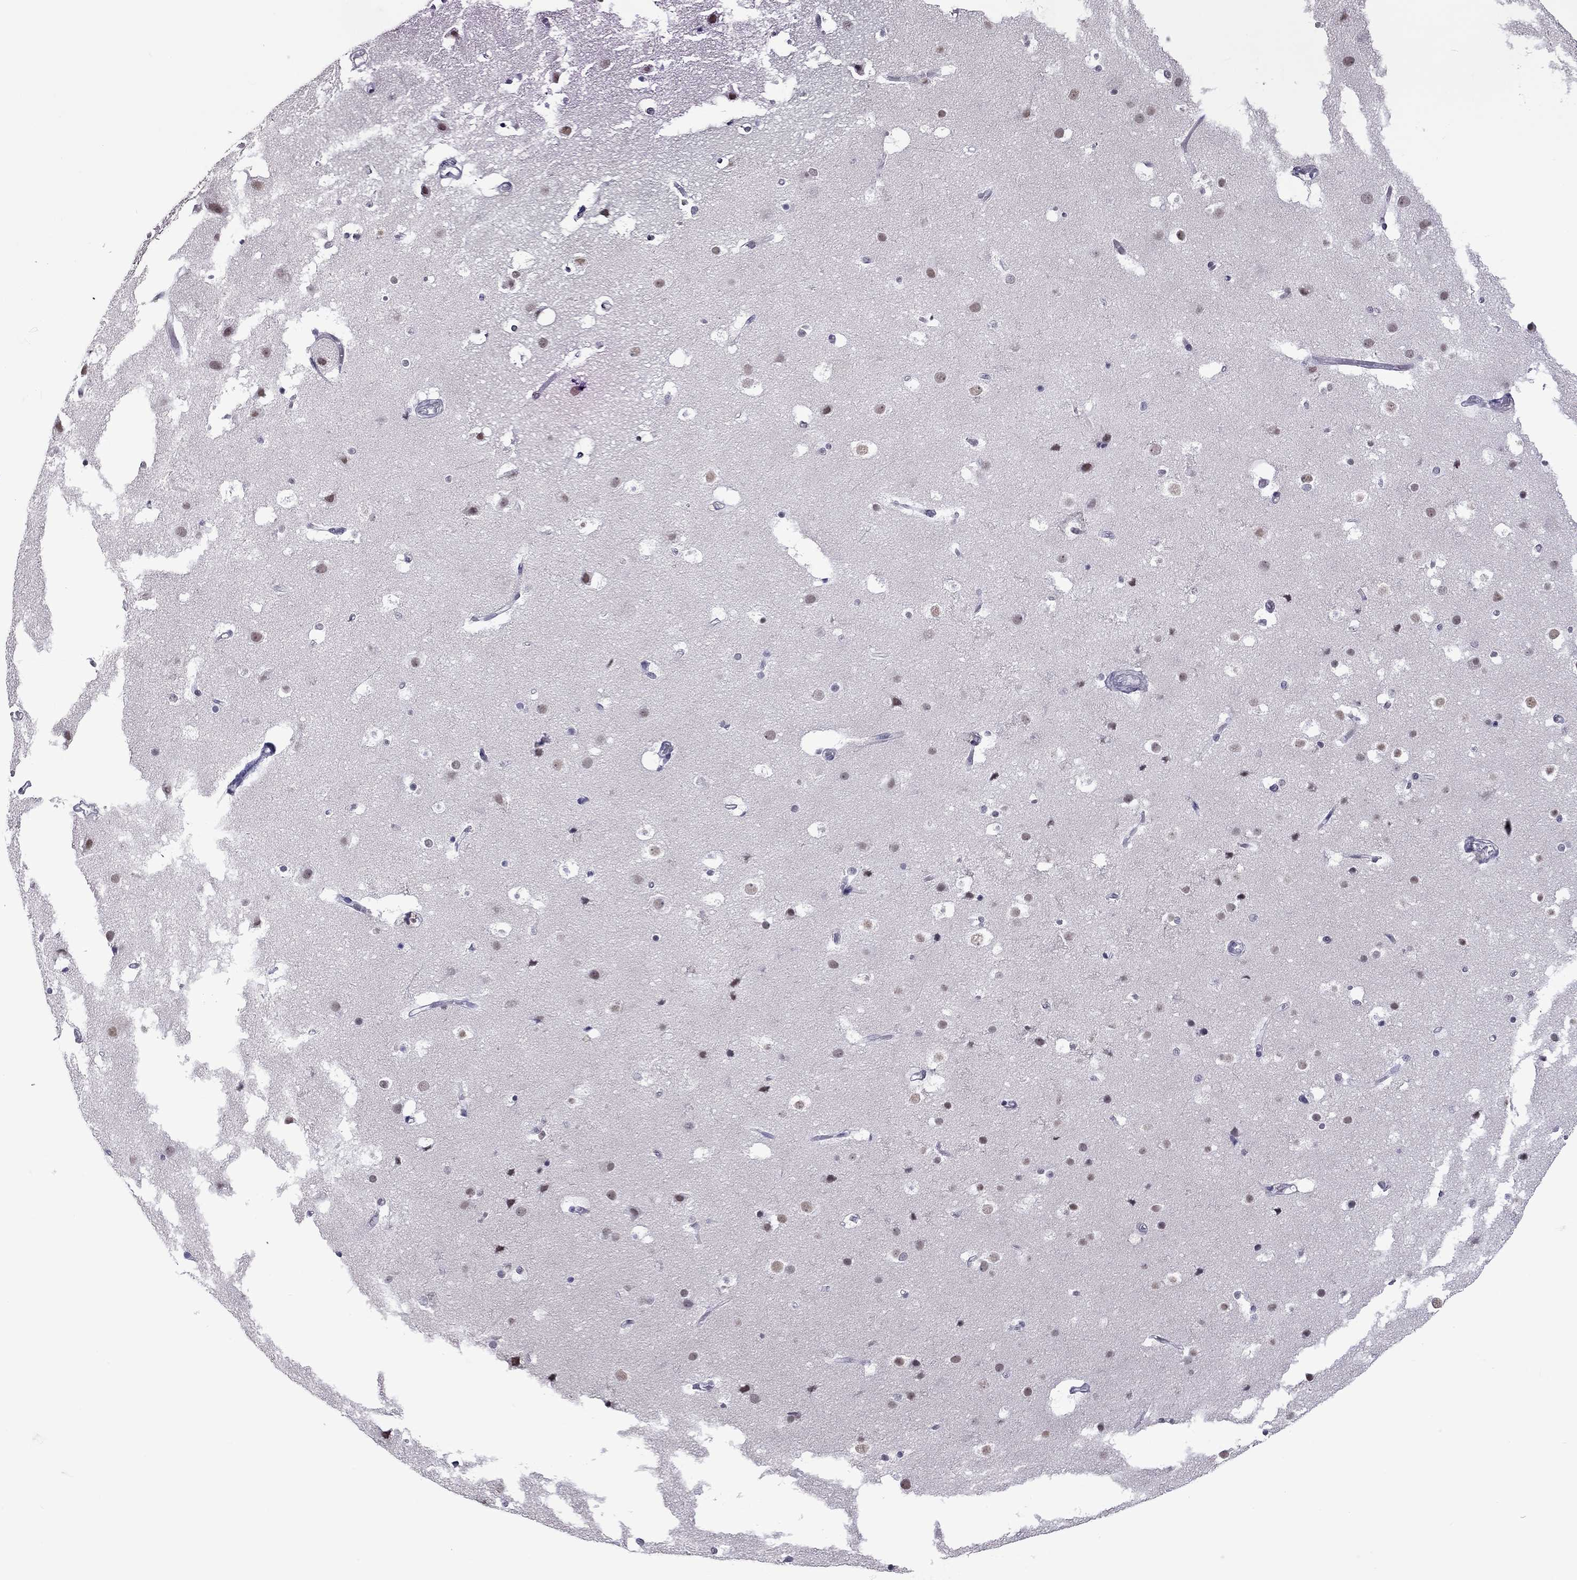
{"staining": {"intensity": "negative", "quantity": "none", "location": "none"}, "tissue": "cerebral cortex", "cell_type": "Endothelial cells", "image_type": "normal", "snomed": [{"axis": "morphology", "description": "Normal tissue, NOS"}, {"axis": "topography", "description": "Cerebral cortex"}], "caption": "Cerebral cortex stained for a protein using immunohistochemistry (IHC) shows no expression endothelial cells.", "gene": "PPP1R3A", "patient": {"sex": "female", "age": 52}}